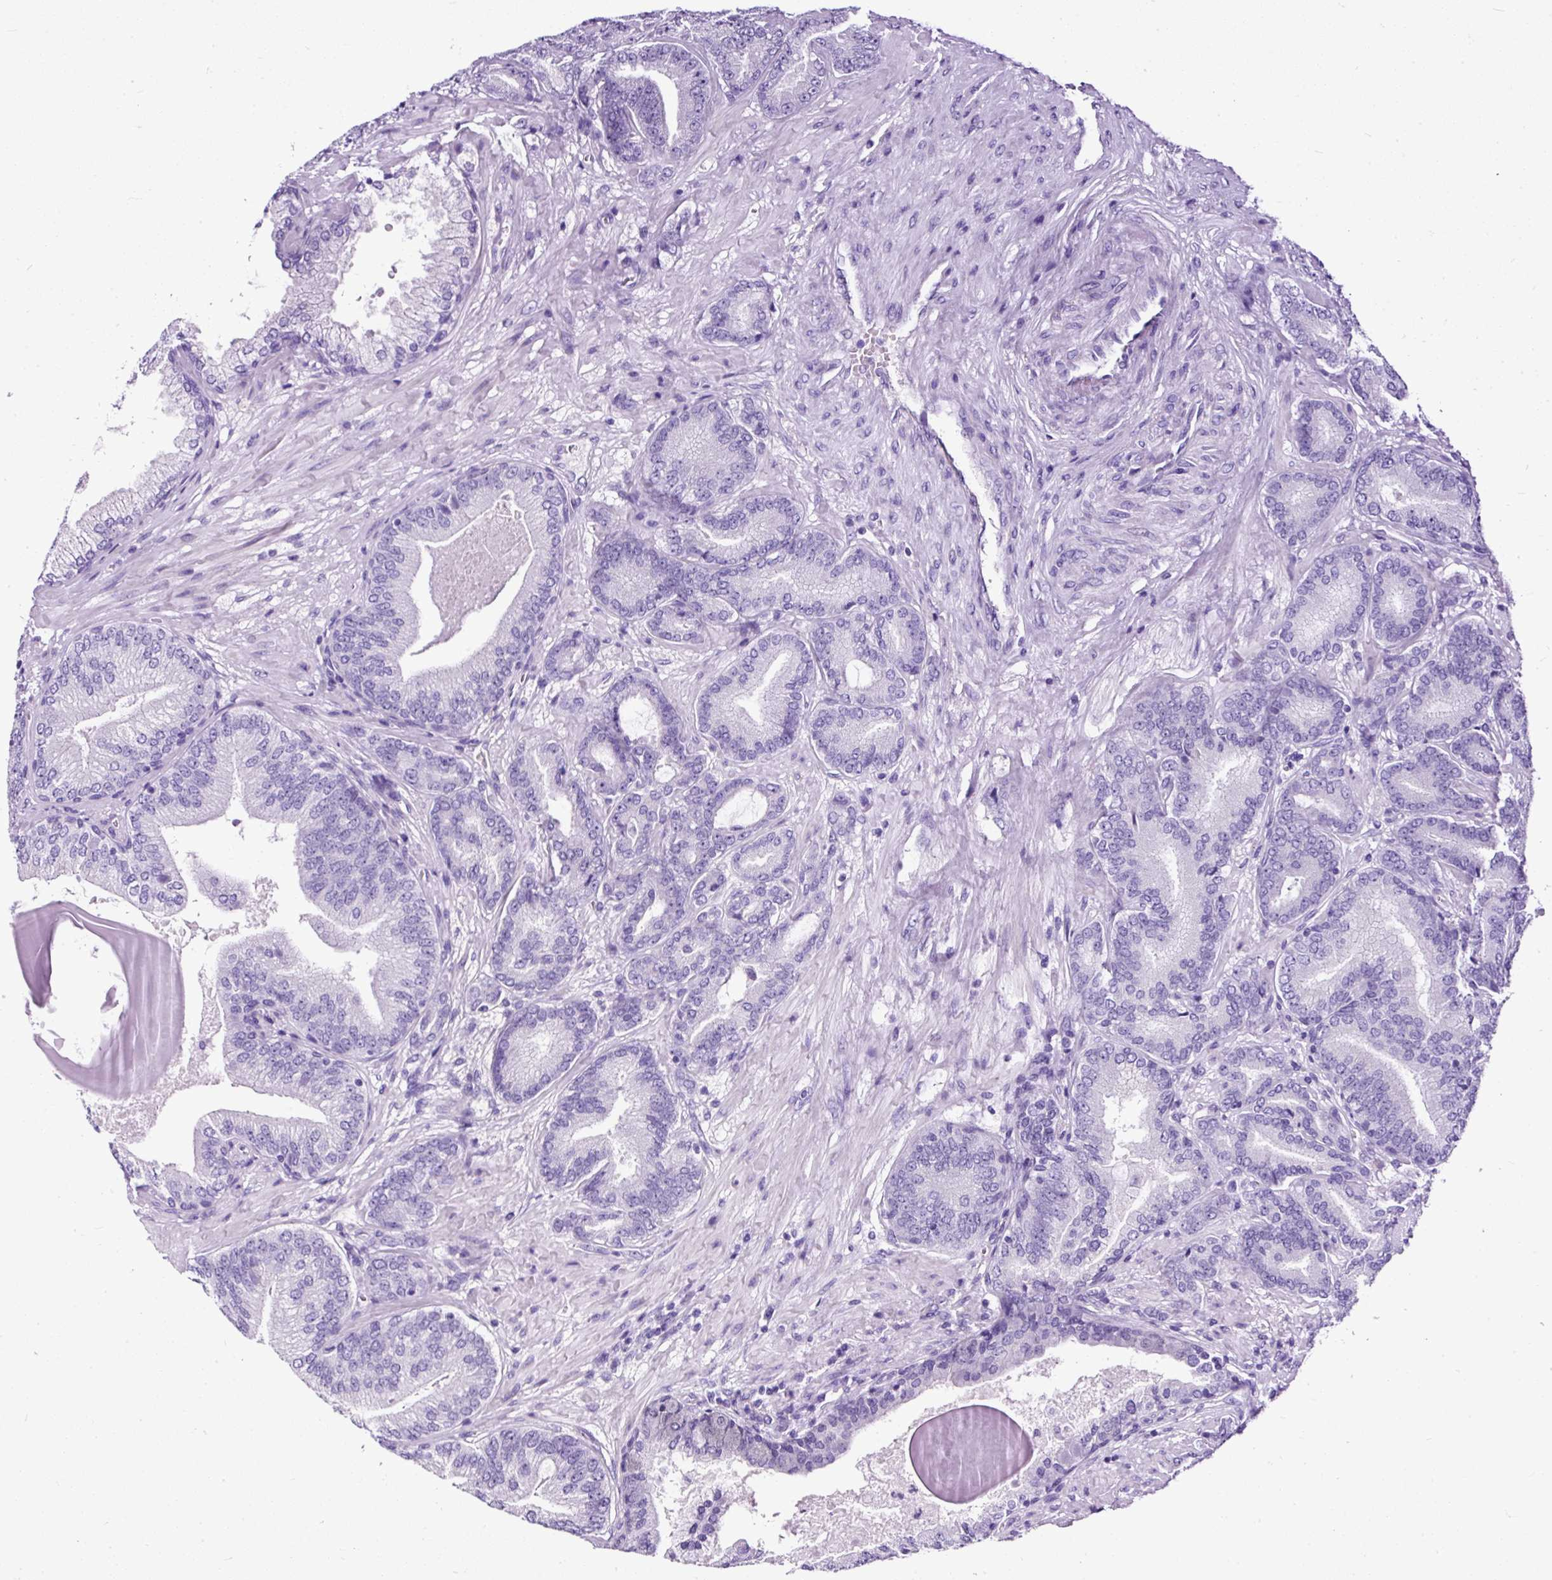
{"staining": {"intensity": "negative", "quantity": "none", "location": "none"}, "tissue": "prostate cancer", "cell_type": "Tumor cells", "image_type": "cancer", "snomed": [{"axis": "morphology", "description": "Adenocarcinoma, Low grade"}, {"axis": "topography", "description": "Prostate and seminal vesicle, NOS"}], "caption": "Immunohistochemistry (IHC) histopathology image of adenocarcinoma (low-grade) (prostate) stained for a protein (brown), which displays no positivity in tumor cells.", "gene": "STOX2", "patient": {"sex": "male", "age": 61}}